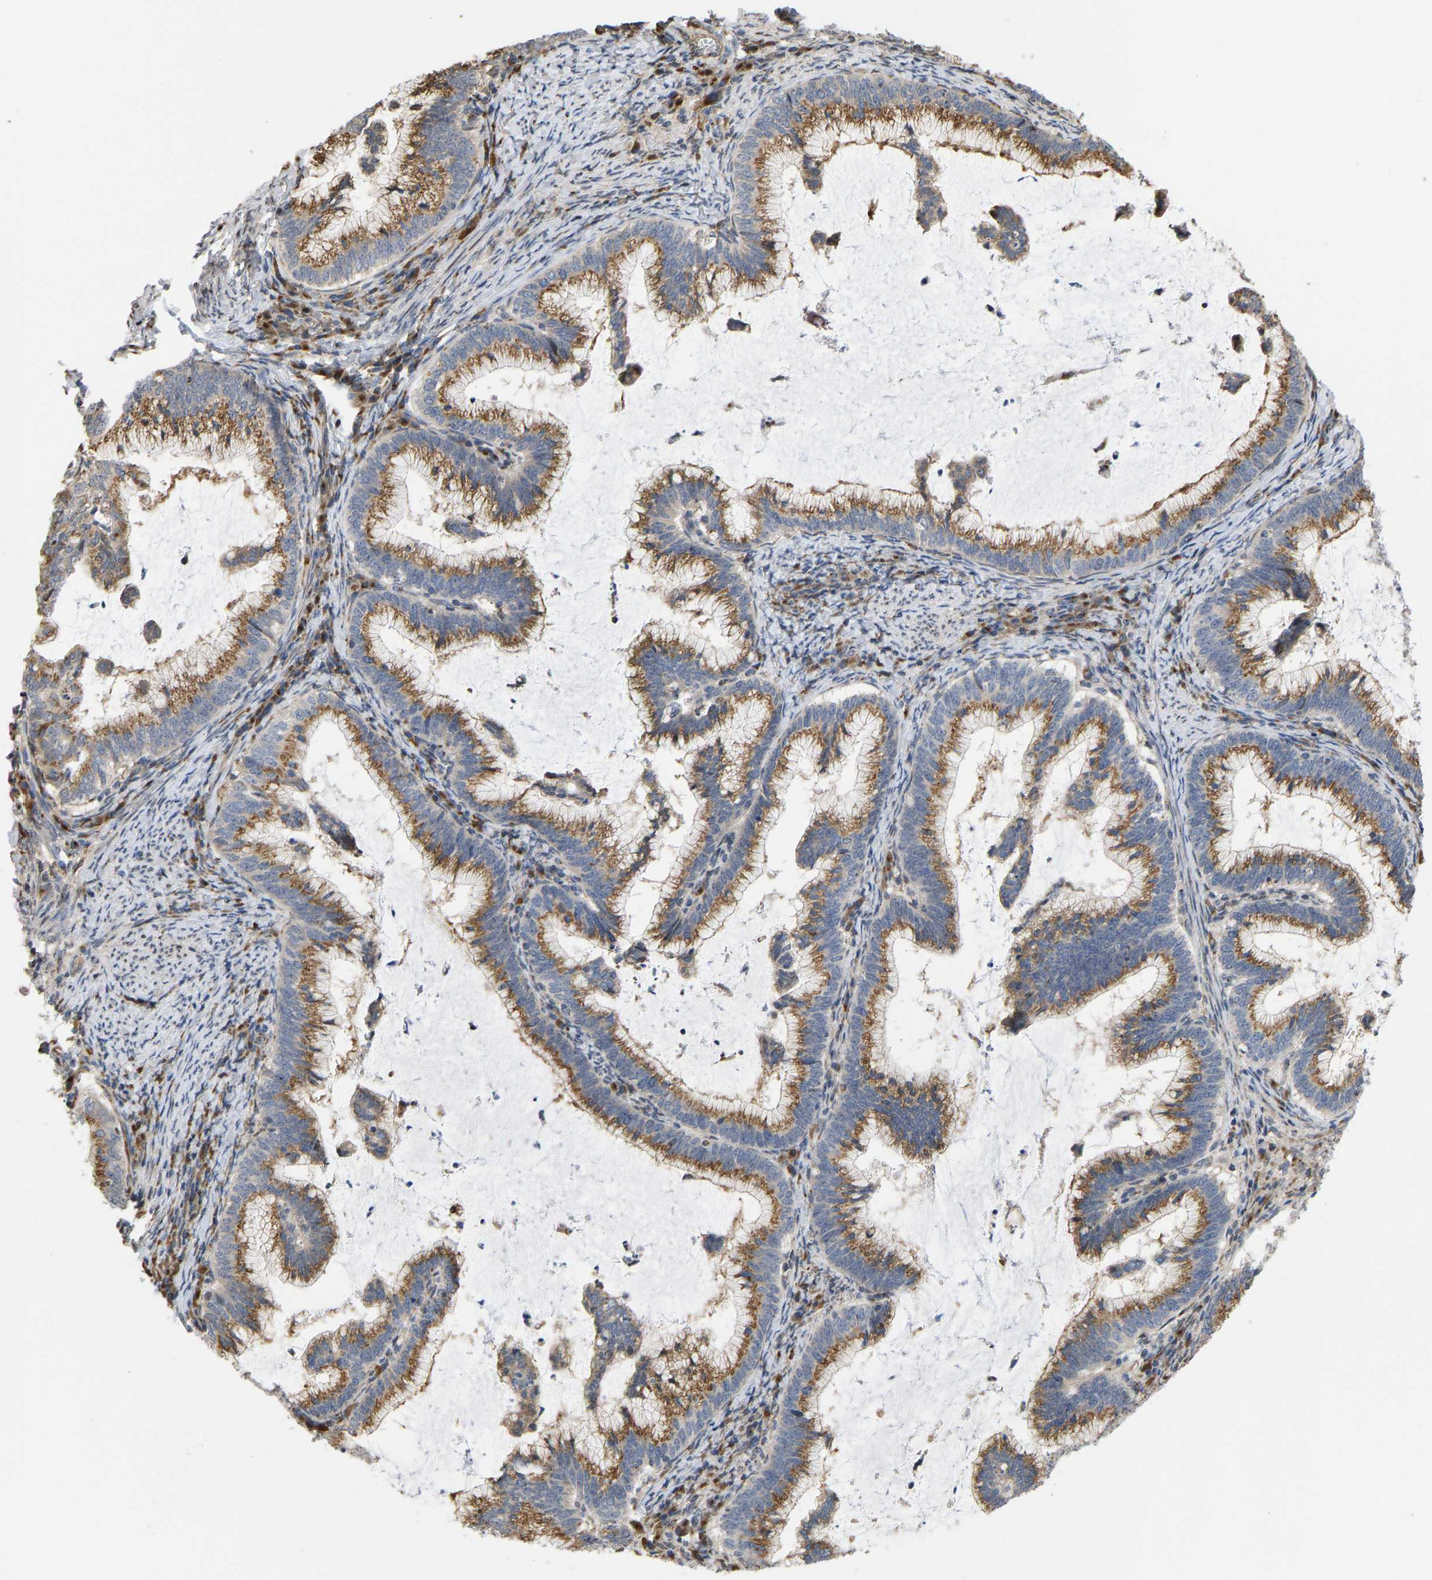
{"staining": {"intensity": "moderate", "quantity": ">75%", "location": "cytoplasmic/membranous"}, "tissue": "cervical cancer", "cell_type": "Tumor cells", "image_type": "cancer", "snomed": [{"axis": "morphology", "description": "Adenocarcinoma, NOS"}, {"axis": "topography", "description": "Cervix"}], "caption": "A micrograph of human cervical adenocarcinoma stained for a protein reveals moderate cytoplasmic/membranous brown staining in tumor cells.", "gene": "YIPF4", "patient": {"sex": "female", "age": 36}}